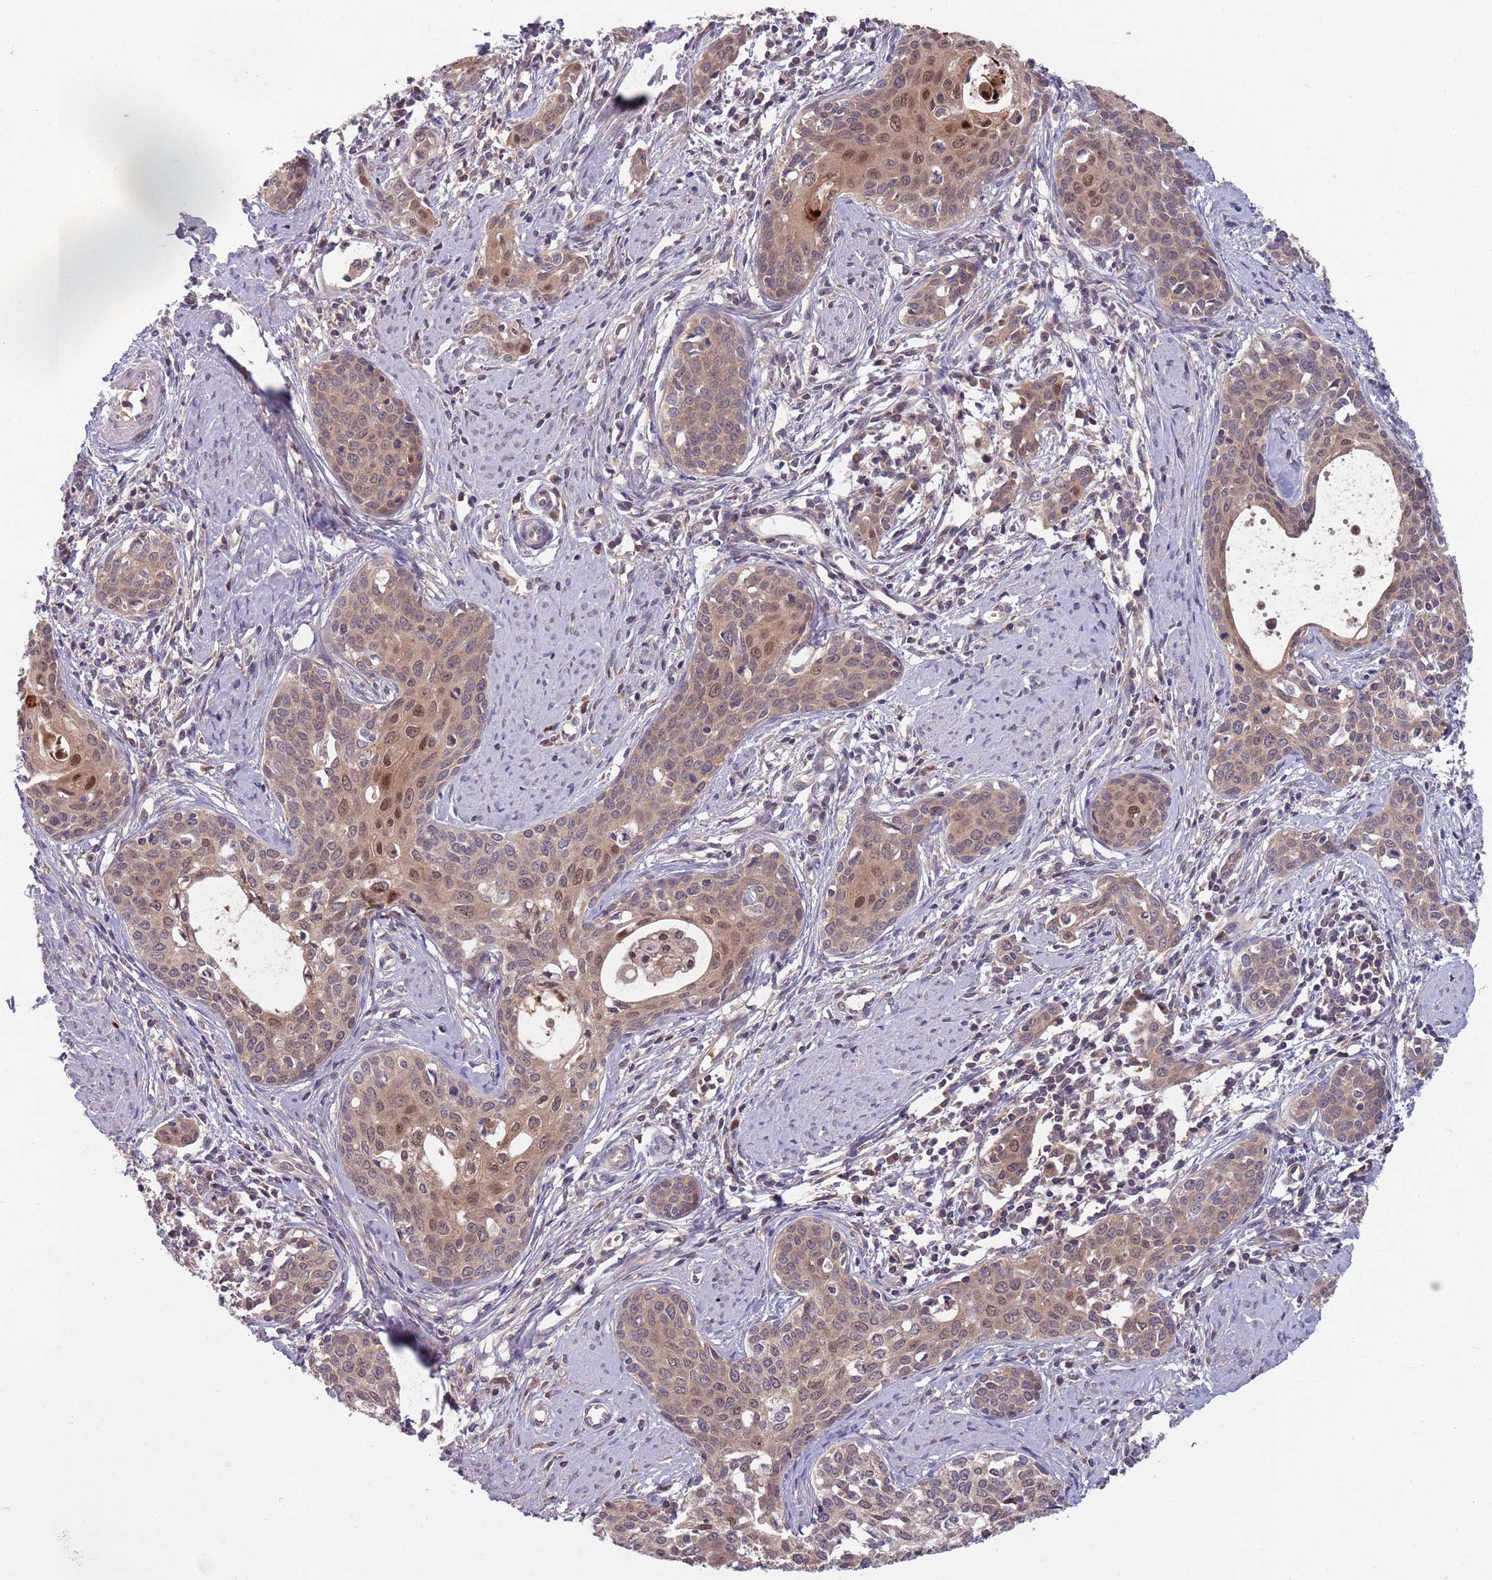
{"staining": {"intensity": "moderate", "quantity": ">75%", "location": "cytoplasmic/membranous,nuclear"}, "tissue": "cervical cancer", "cell_type": "Tumor cells", "image_type": "cancer", "snomed": [{"axis": "morphology", "description": "Squamous cell carcinoma, NOS"}, {"axis": "topography", "description": "Cervix"}], "caption": "A medium amount of moderate cytoplasmic/membranous and nuclear positivity is appreciated in approximately >75% of tumor cells in cervical cancer (squamous cell carcinoma) tissue. (IHC, brightfield microscopy, high magnification).", "gene": "TYW1", "patient": {"sex": "female", "age": 46}}